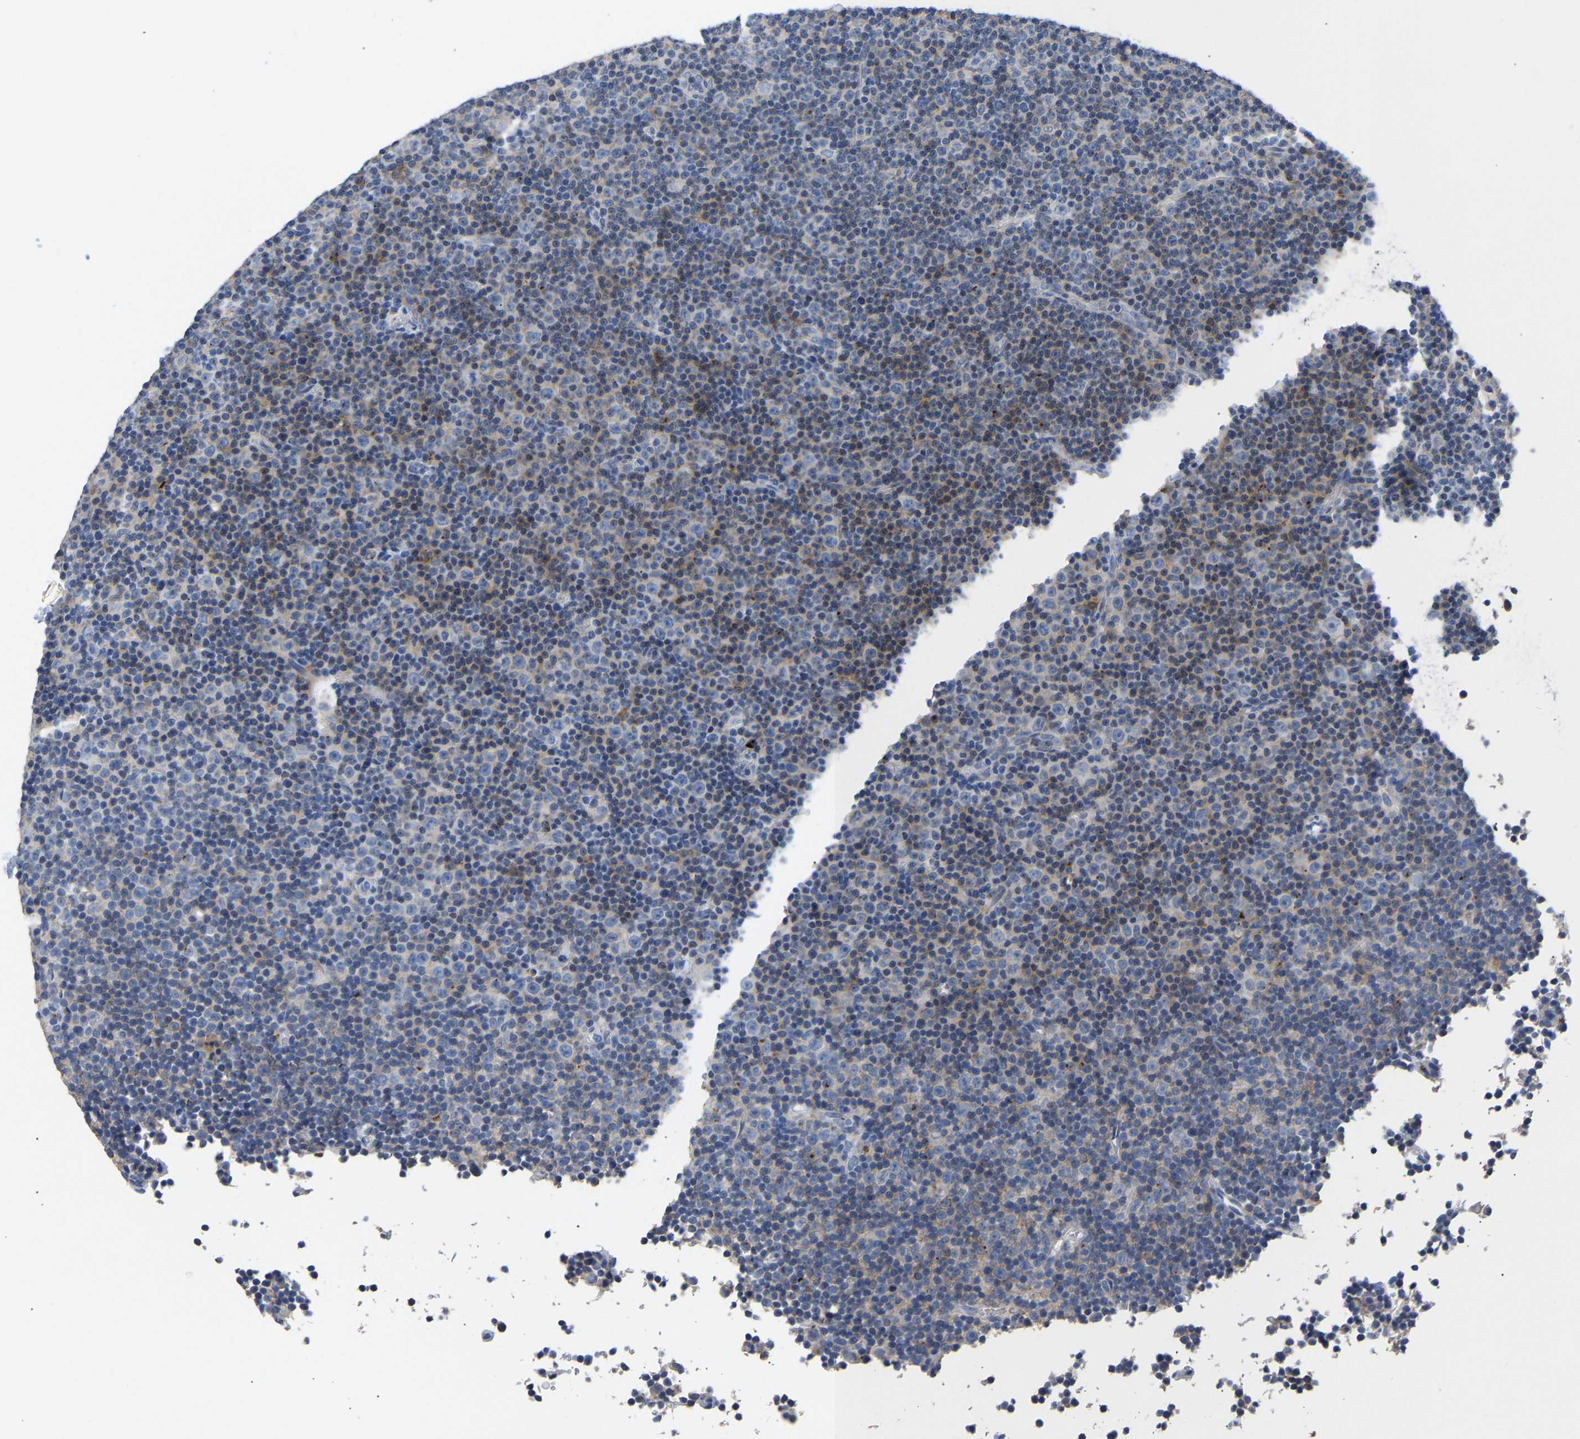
{"staining": {"intensity": "negative", "quantity": "none", "location": "none"}, "tissue": "lymphoma", "cell_type": "Tumor cells", "image_type": "cancer", "snomed": [{"axis": "morphology", "description": "Malignant lymphoma, non-Hodgkin's type, Low grade"}, {"axis": "topography", "description": "Lymph node"}], "caption": "High magnification brightfield microscopy of lymphoma stained with DAB (3,3'-diaminobenzidine) (brown) and counterstained with hematoxylin (blue): tumor cells show no significant expression. (Stains: DAB immunohistochemistry with hematoxylin counter stain, Microscopy: brightfield microscopy at high magnification).", "gene": "FGF18", "patient": {"sex": "female", "age": 67}}